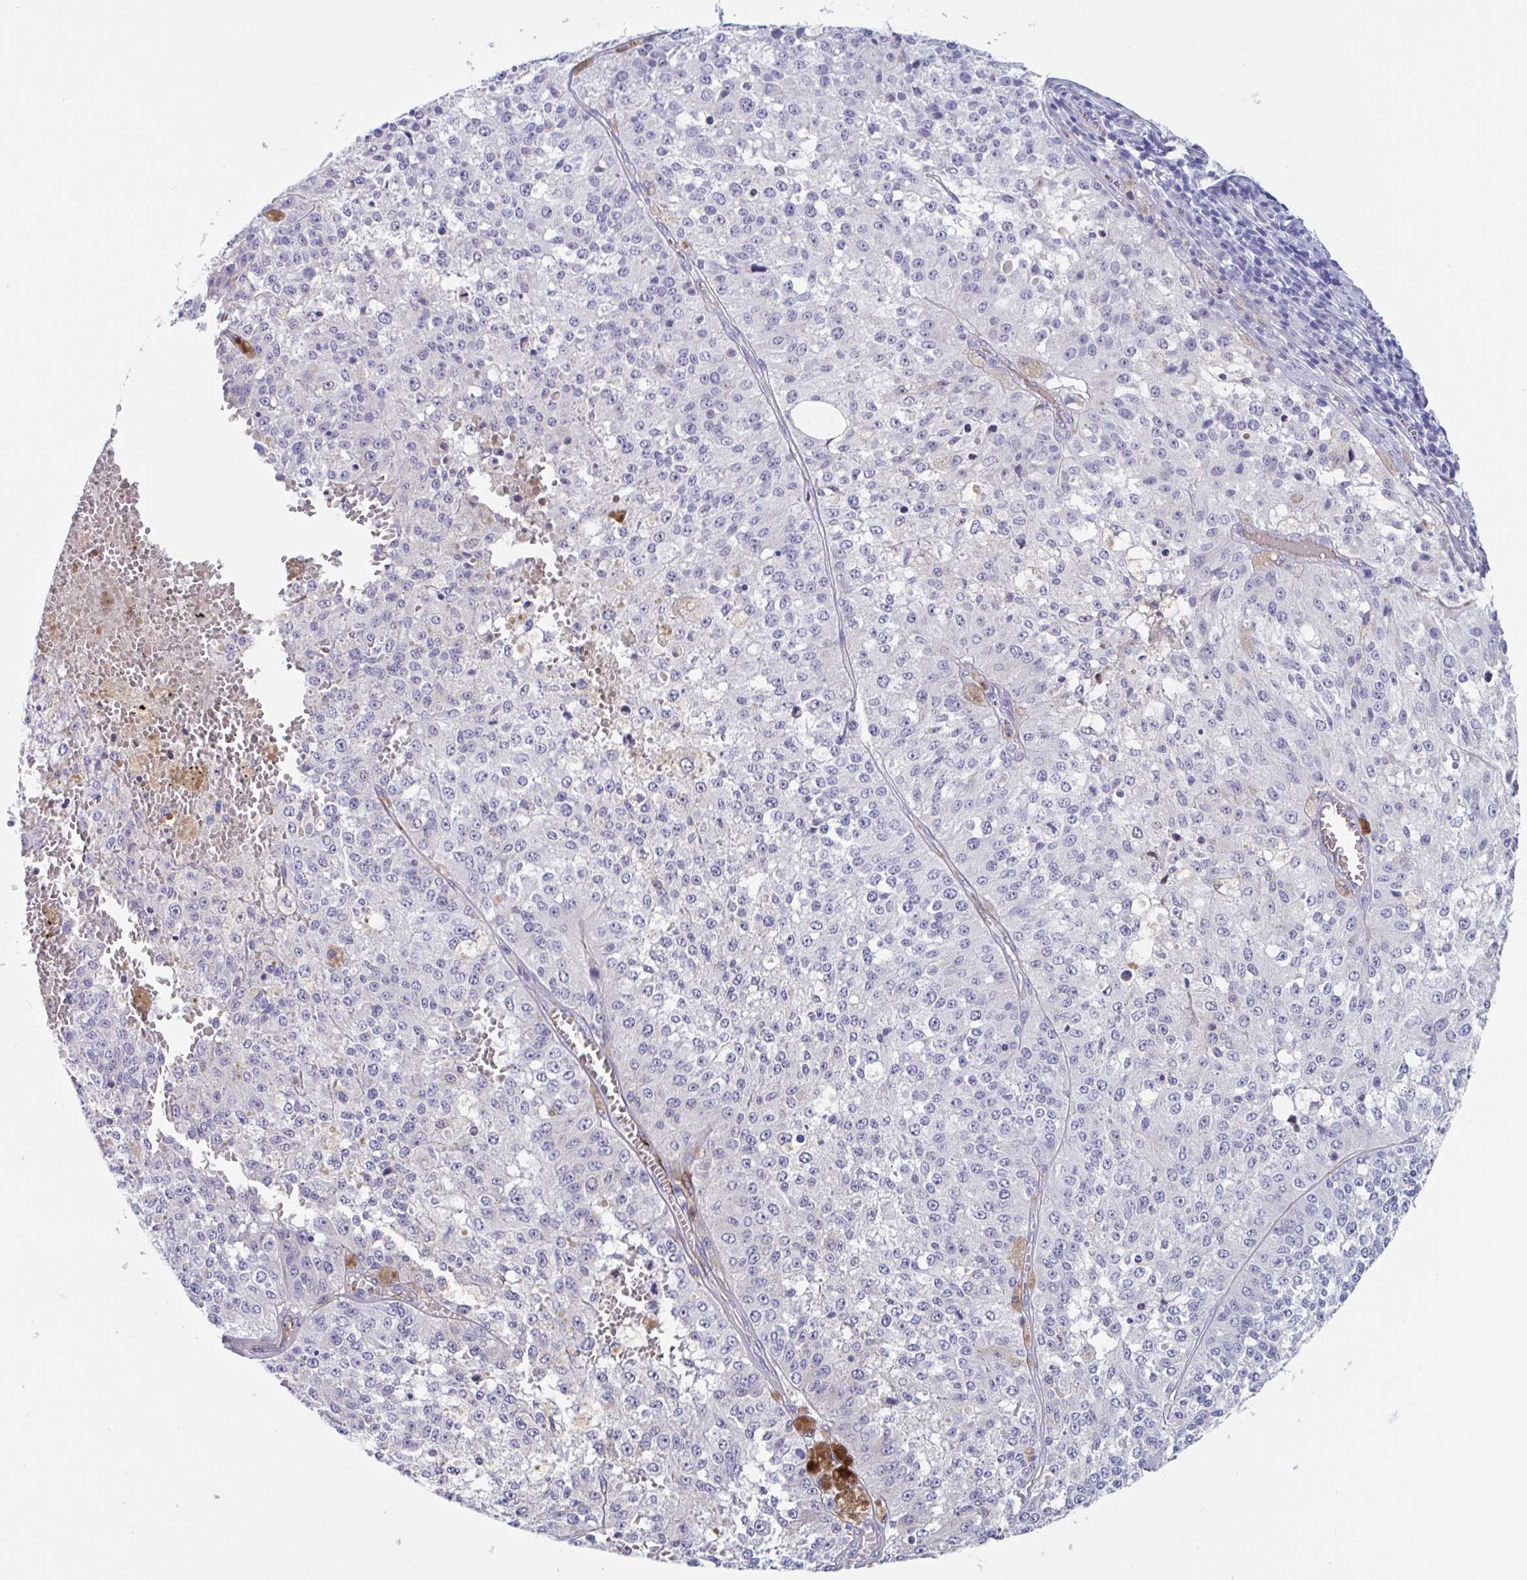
{"staining": {"intensity": "negative", "quantity": "none", "location": "none"}, "tissue": "melanoma", "cell_type": "Tumor cells", "image_type": "cancer", "snomed": [{"axis": "morphology", "description": "Malignant melanoma, Metastatic site"}, {"axis": "topography", "description": "Lymph node"}], "caption": "Photomicrograph shows no protein expression in tumor cells of melanoma tissue.", "gene": "ZNHIT2", "patient": {"sex": "female", "age": 64}}